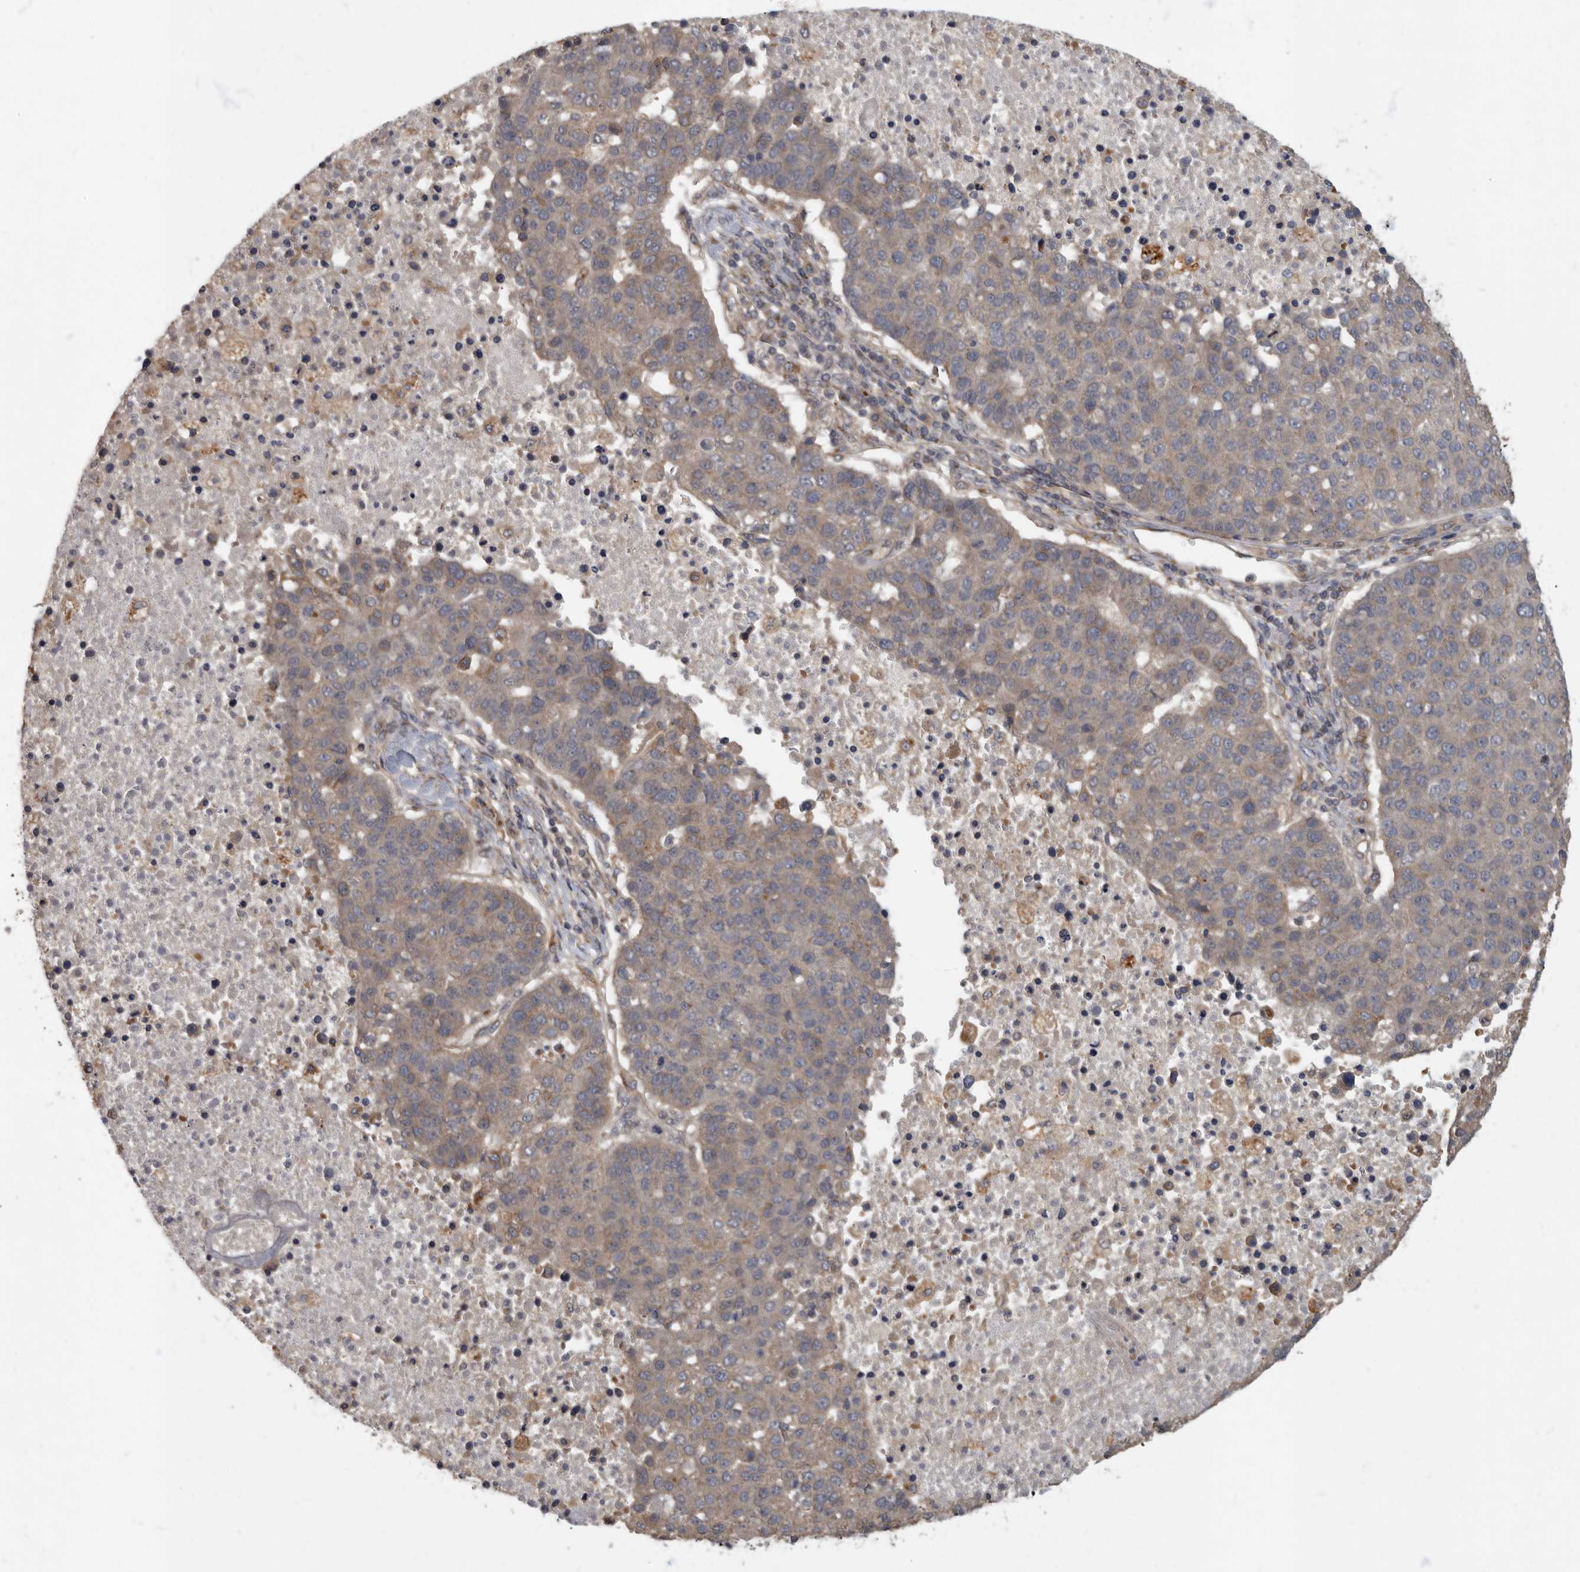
{"staining": {"intensity": "weak", "quantity": ">75%", "location": "cytoplasmic/membranous"}, "tissue": "pancreatic cancer", "cell_type": "Tumor cells", "image_type": "cancer", "snomed": [{"axis": "morphology", "description": "Adenocarcinoma, NOS"}, {"axis": "topography", "description": "Pancreas"}], "caption": "Protein expression analysis of human adenocarcinoma (pancreatic) reveals weak cytoplasmic/membranous staining in approximately >75% of tumor cells. The protein of interest is shown in brown color, while the nuclei are stained blue.", "gene": "IQCK", "patient": {"sex": "female", "age": 61}}